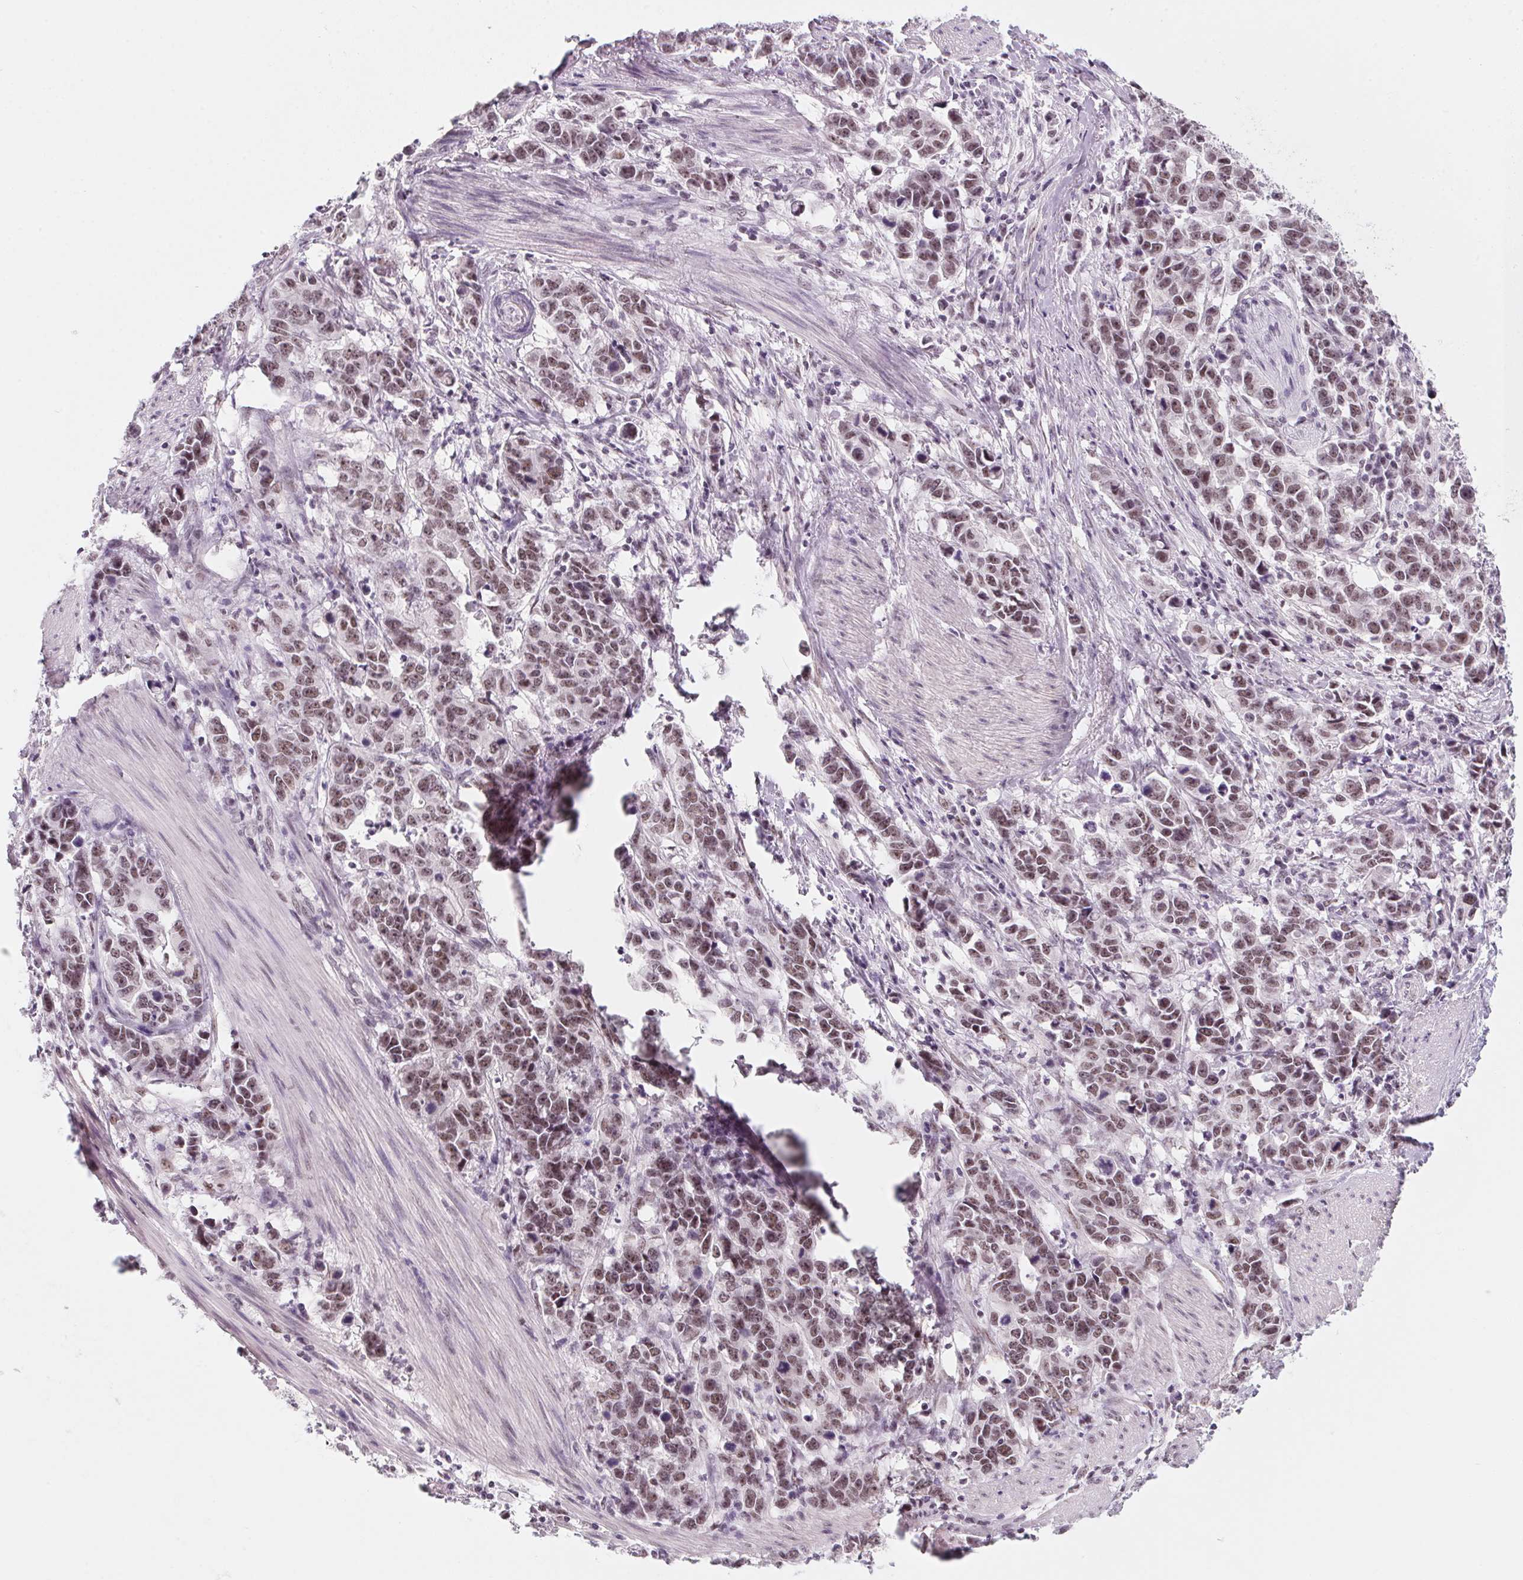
{"staining": {"intensity": "weak", "quantity": ">75%", "location": "nuclear"}, "tissue": "stomach cancer", "cell_type": "Tumor cells", "image_type": "cancer", "snomed": [{"axis": "morphology", "description": "Adenocarcinoma, NOS"}, {"axis": "topography", "description": "Stomach, upper"}], "caption": "A micrograph of human stomach cancer stained for a protein displays weak nuclear brown staining in tumor cells.", "gene": "ZIC4", "patient": {"sex": "male", "age": 69}}